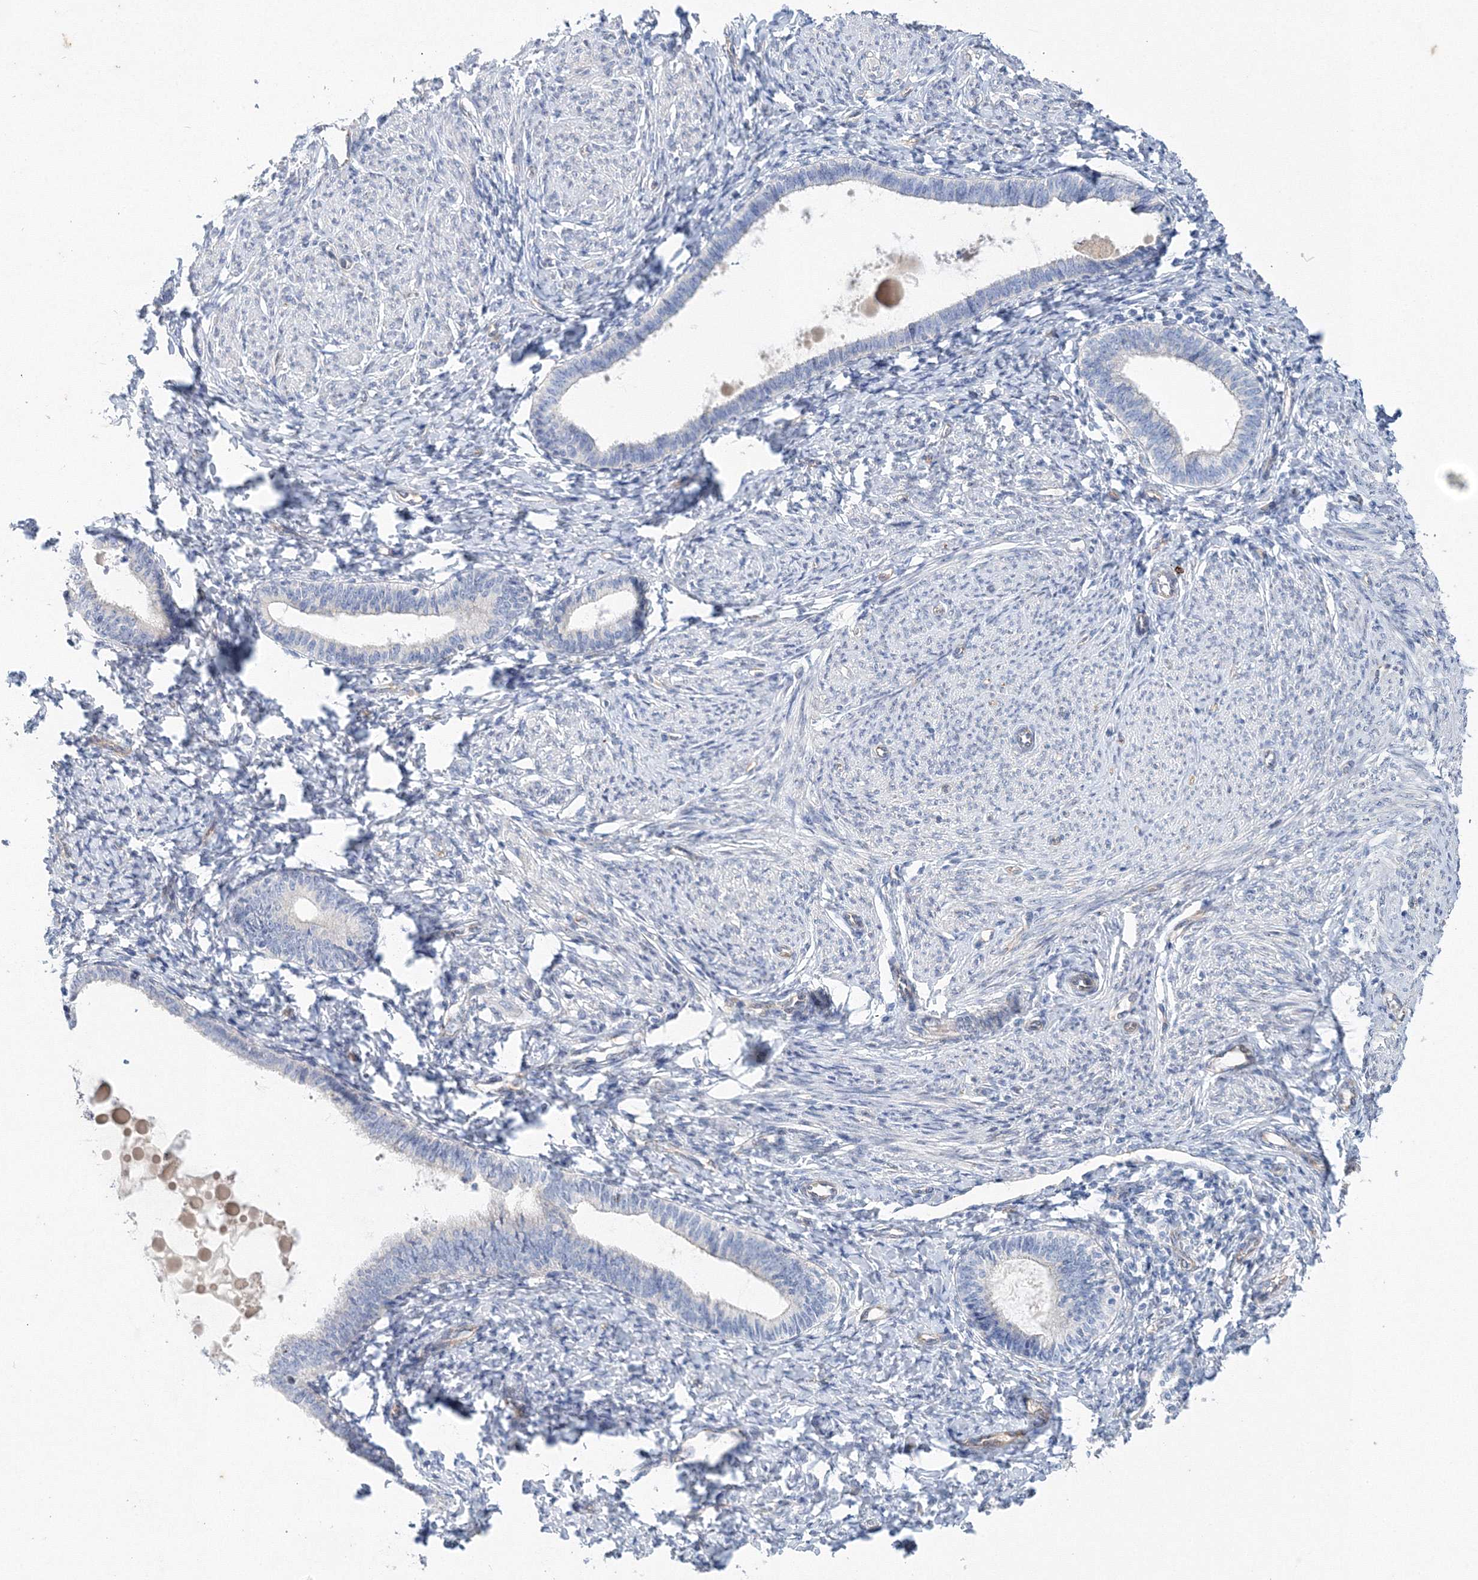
{"staining": {"intensity": "negative", "quantity": "none", "location": "none"}, "tissue": "endometrium", "cell_type": "Cells in endometrial stroma", "image_type": "normal", "snomed": [{"axis": "morphology", "description": "Normal tissue, NOS"}, {"axis": "topography", "description": "Endometrium"}], "caption": "This is a photomicrograph of immunohistochemistry (IHC) staining of normal endometrium, which shows no positivity in cells in endometrial stroma. (DAB immunohistochemistry (IHC) with hematoxylin counter stain).", "gene": "TANC1", "patient": {"sex": "female", "age": 72}}